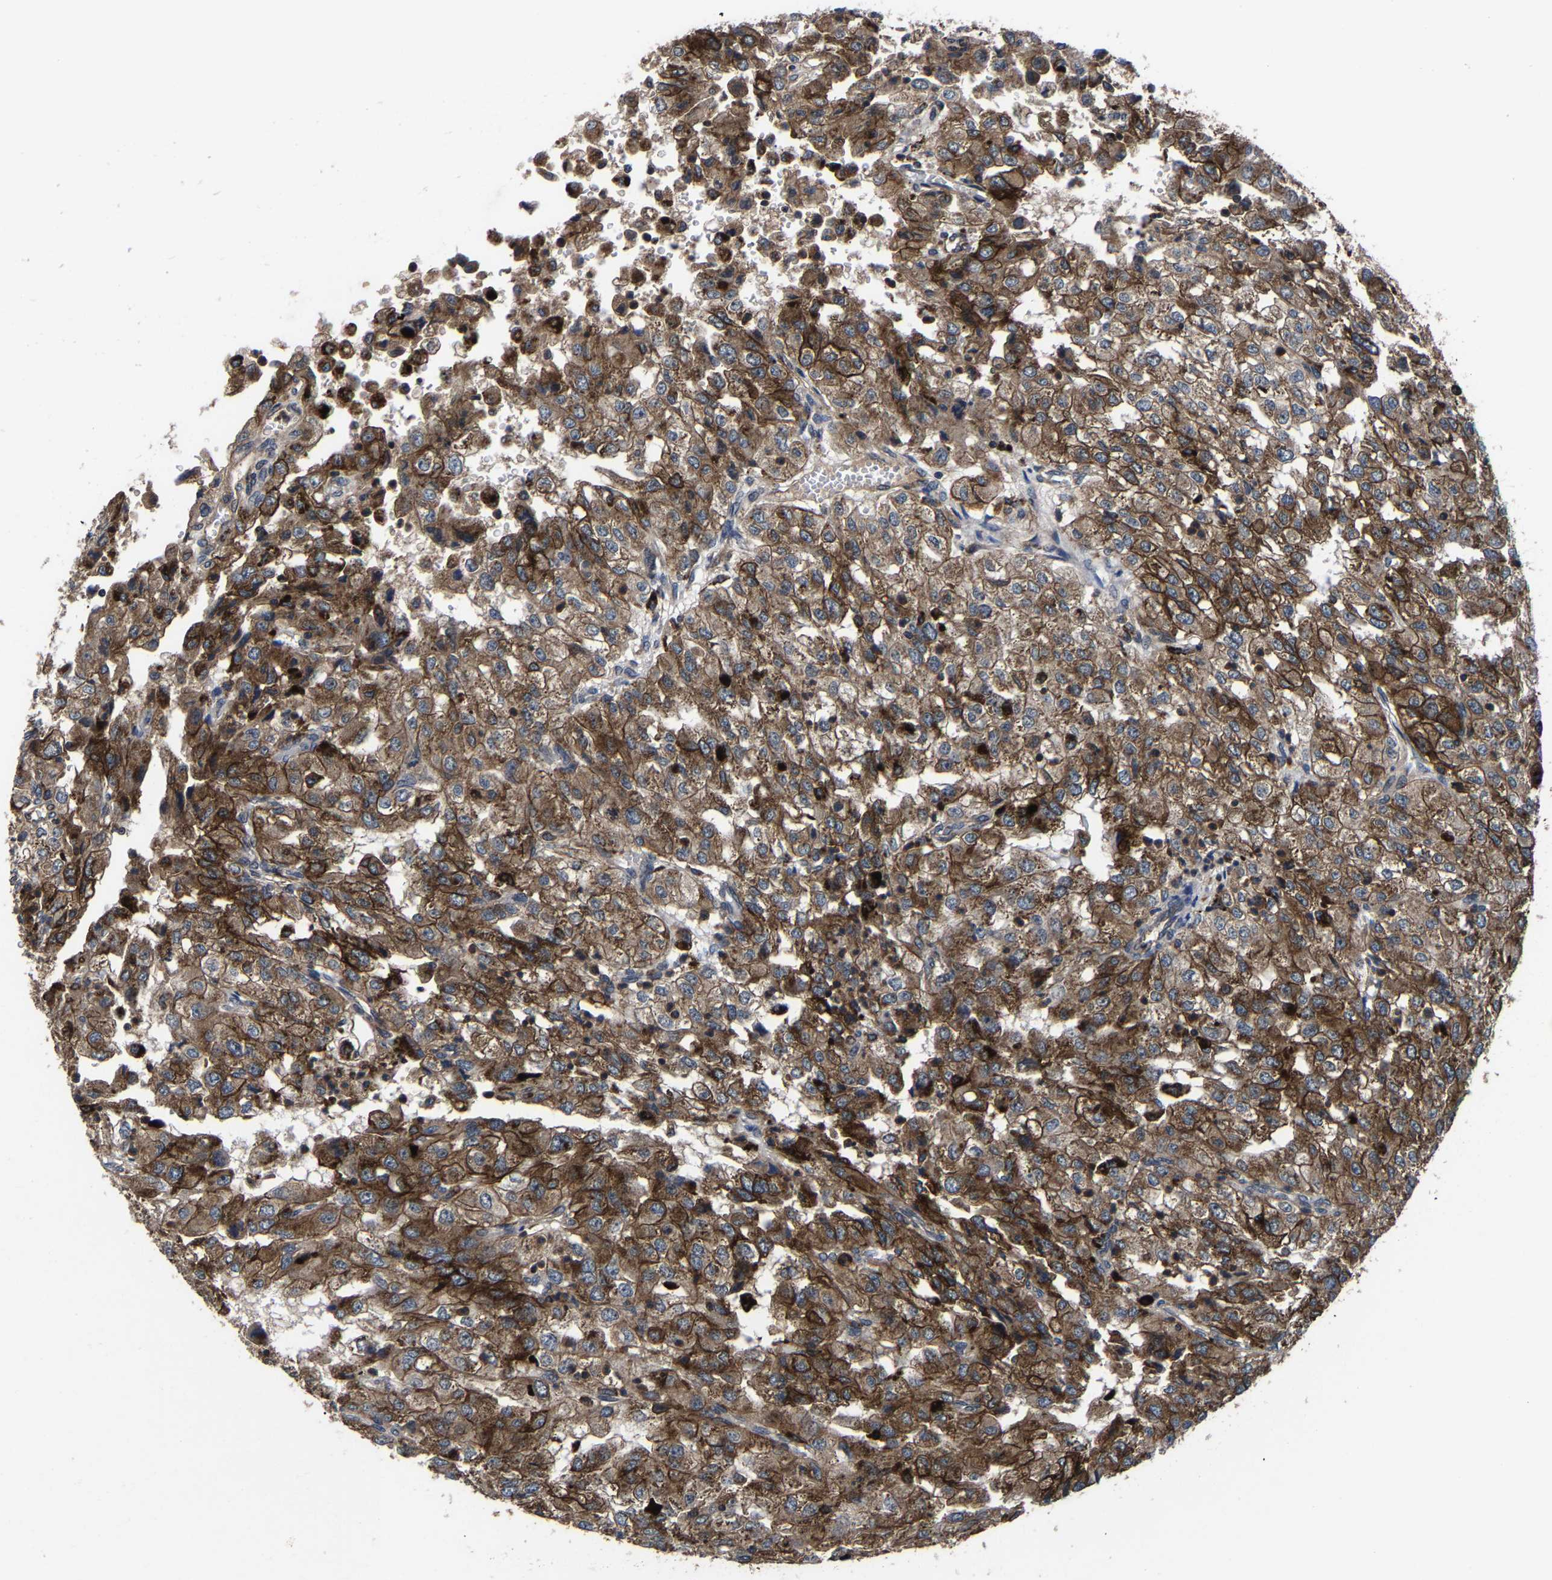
{"staining": {"intensity": "moderate", "quantity": ">75%", "location": "cytoplasmic/membranous"}, "tissue": "renal cancer", "cell_type": "Tumor cells", "image_type": "cancer", "snomed": [{"axis": "morphology", "description": "Adenocarcinoma, NOS"}, {"axis": "topography", "description": "Kidney"}], "caption": "Renal adenocarcinoma stained for a protein demonstrates moderate cytoplasmic/membranous positivity in tumor cells.", "gene": "ZCCHC7", "patient": {"sex": "female", "age": 54}}